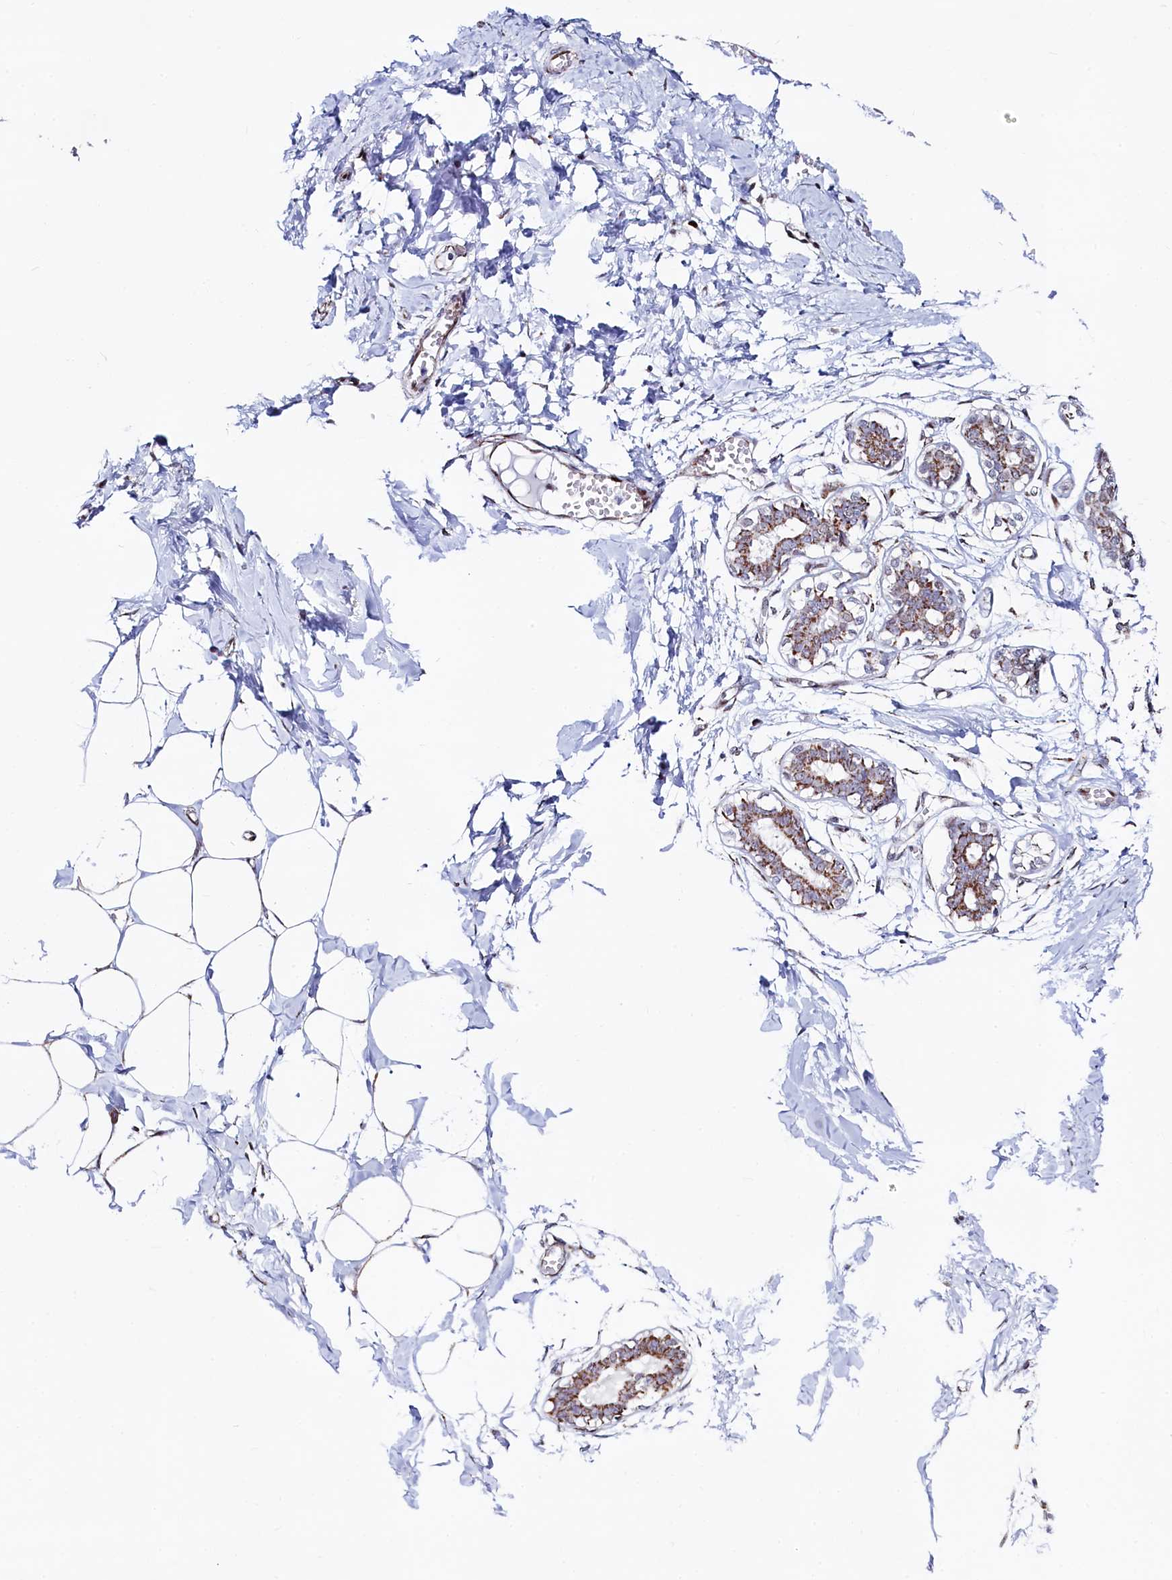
{"staining": {"intensity": "weak", "quantity": "25%-75%", "location": "cytoplasmic/membranous"}, "tissue": "breast", "cell_type": "Adipocytes", "image_type": "normal", "snomed": [{"axis": "morphology", "description": "Normal tissue, NOS"}, {"axis": "topography", "description": "Breast"}], "caption": "This is a histology image of immunohistochemistry staining of benign breast, which shows weak expression in the cytoplasmic/membranous of adipocytes.", "gene": "HDGFL3", "patient": {"sex": "female", "age": 27}}